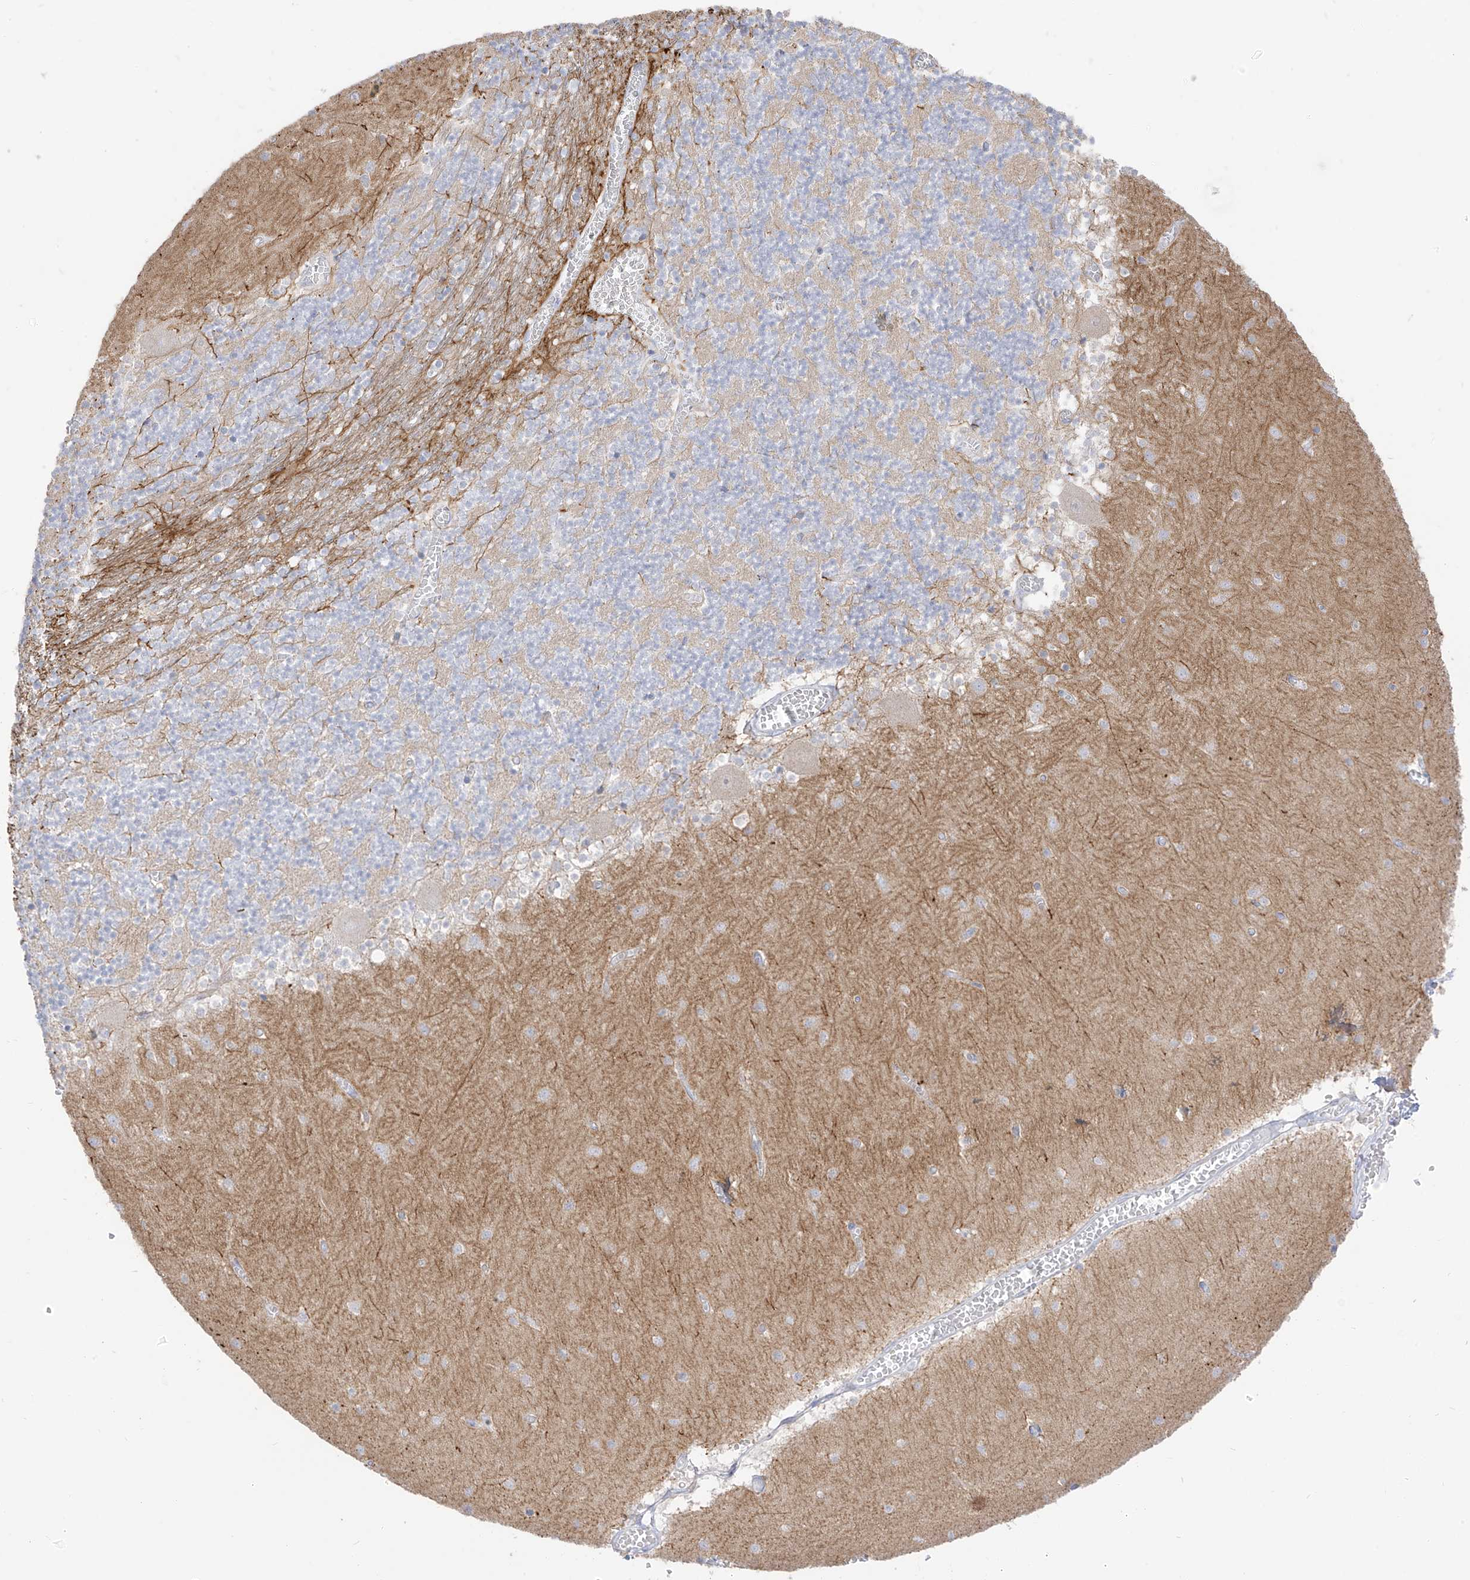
{"staining": {"intensity": "weak", "quantity": "<25%", "location": "cytoplasmic/membranous"}, "tissue": "cerebellum", "cell_type": "Cells in granular layer", "image_type": "normal", "snomed": [{"axis": "morphology", "description": "Normal tissue, NOS"}, {"axis": "topography", "description": "Cerebellum"}], "caption": "This is an immunohistochemistry (IHC) image of normal cerebellum. There is no staining in cells in granular layer.", "gene": "ARHGEF40", "patient": {"sex": "female", "age": 28}}